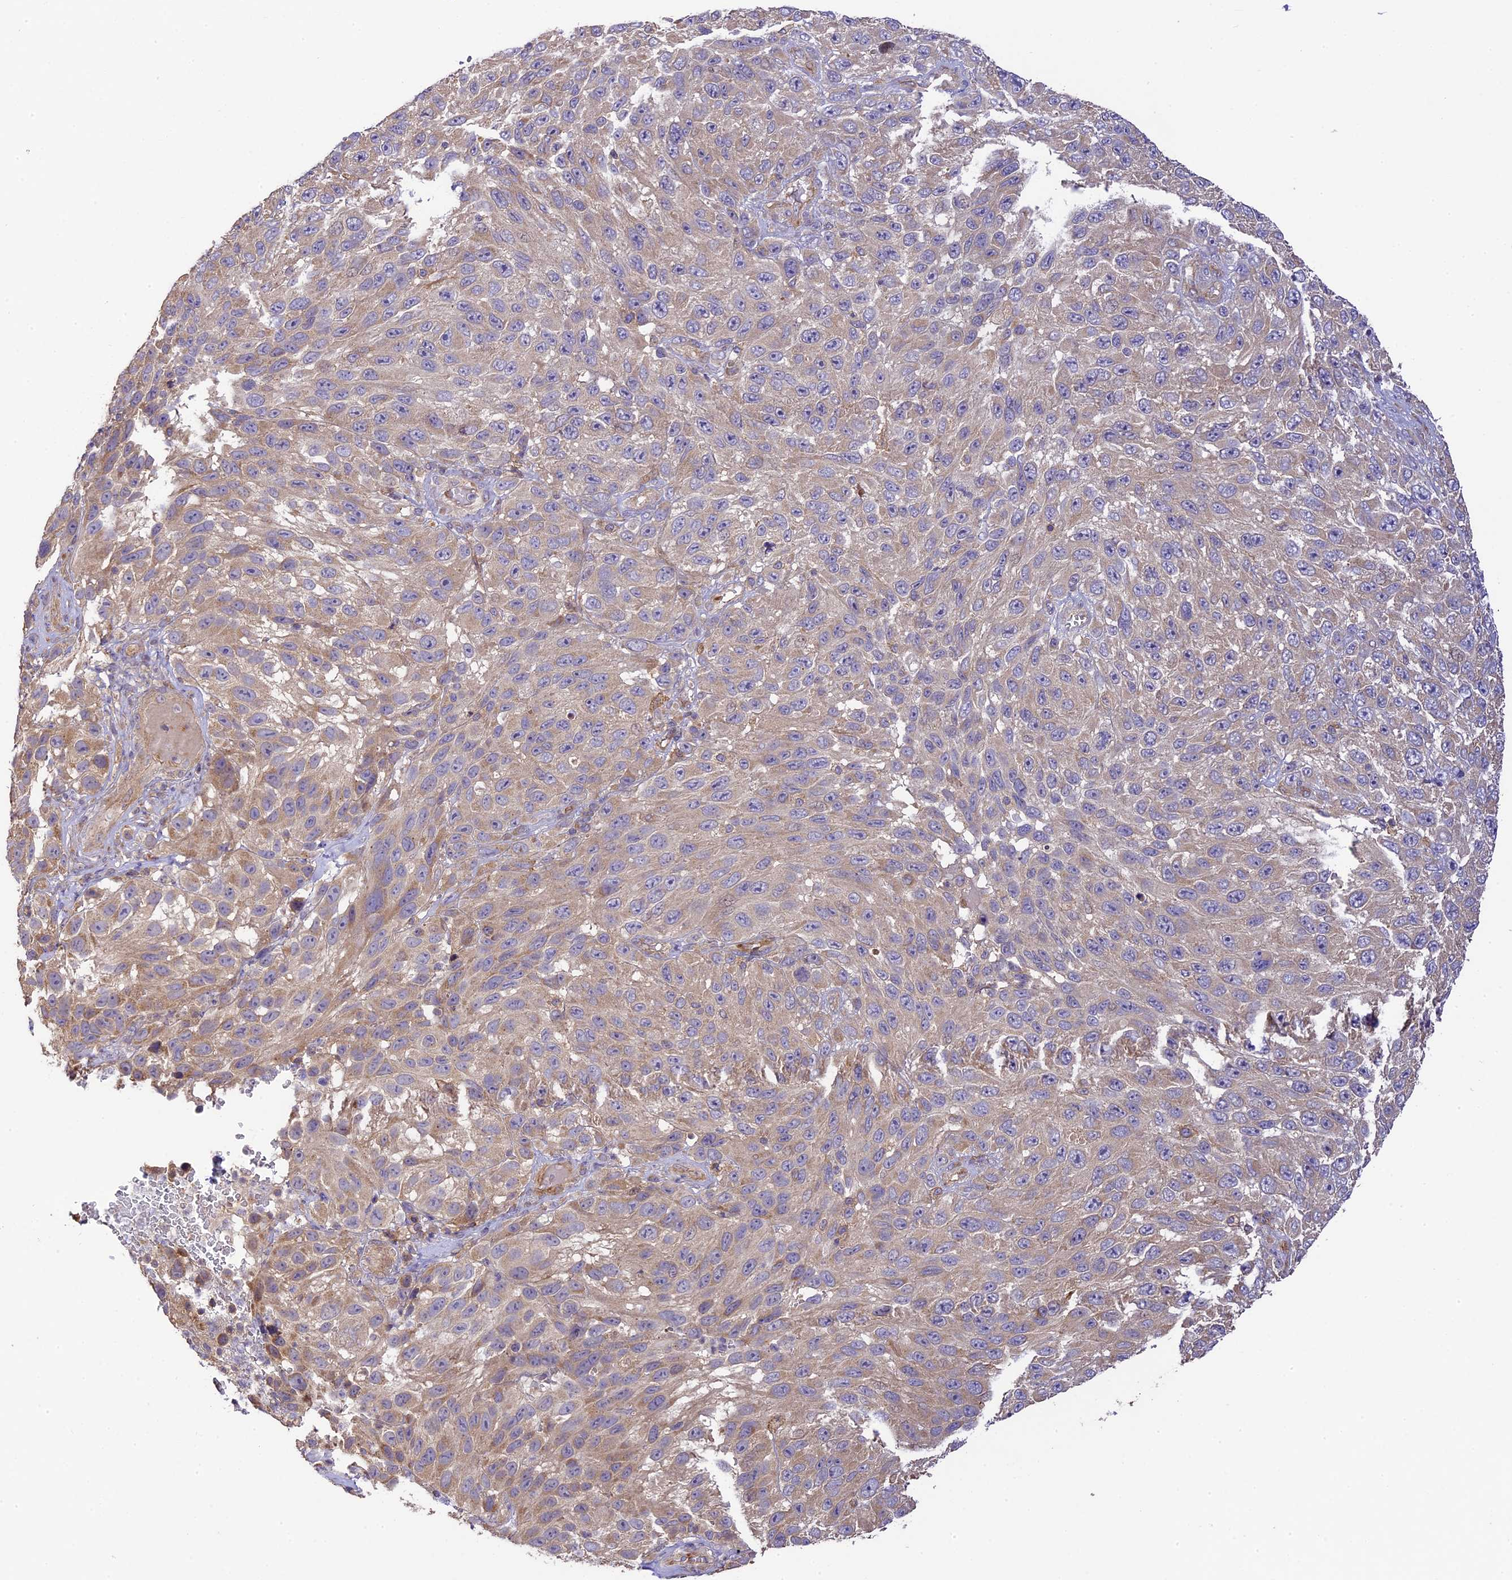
{"staining": {"intensity": "weak", "quantity": "25%-75%", "location": "cytoplasmic/membranous"}, "tissue": "melanoma", "cell_type": "Tumor cells", "image_type": "cancer", "snomed": [{"axis": "morphology", "description": "Malignant melanoma, NOS"}, {"axis": "topography", "description": "Skin"}], "caption": "Immunohistochemical staining of human malignant melanoma displays weak cytoplasmic/membranous protein positivity in about 25%-75% of tumor cells.", "gene": "WDR88", "patient": {"sex": "female", "age": 96}}